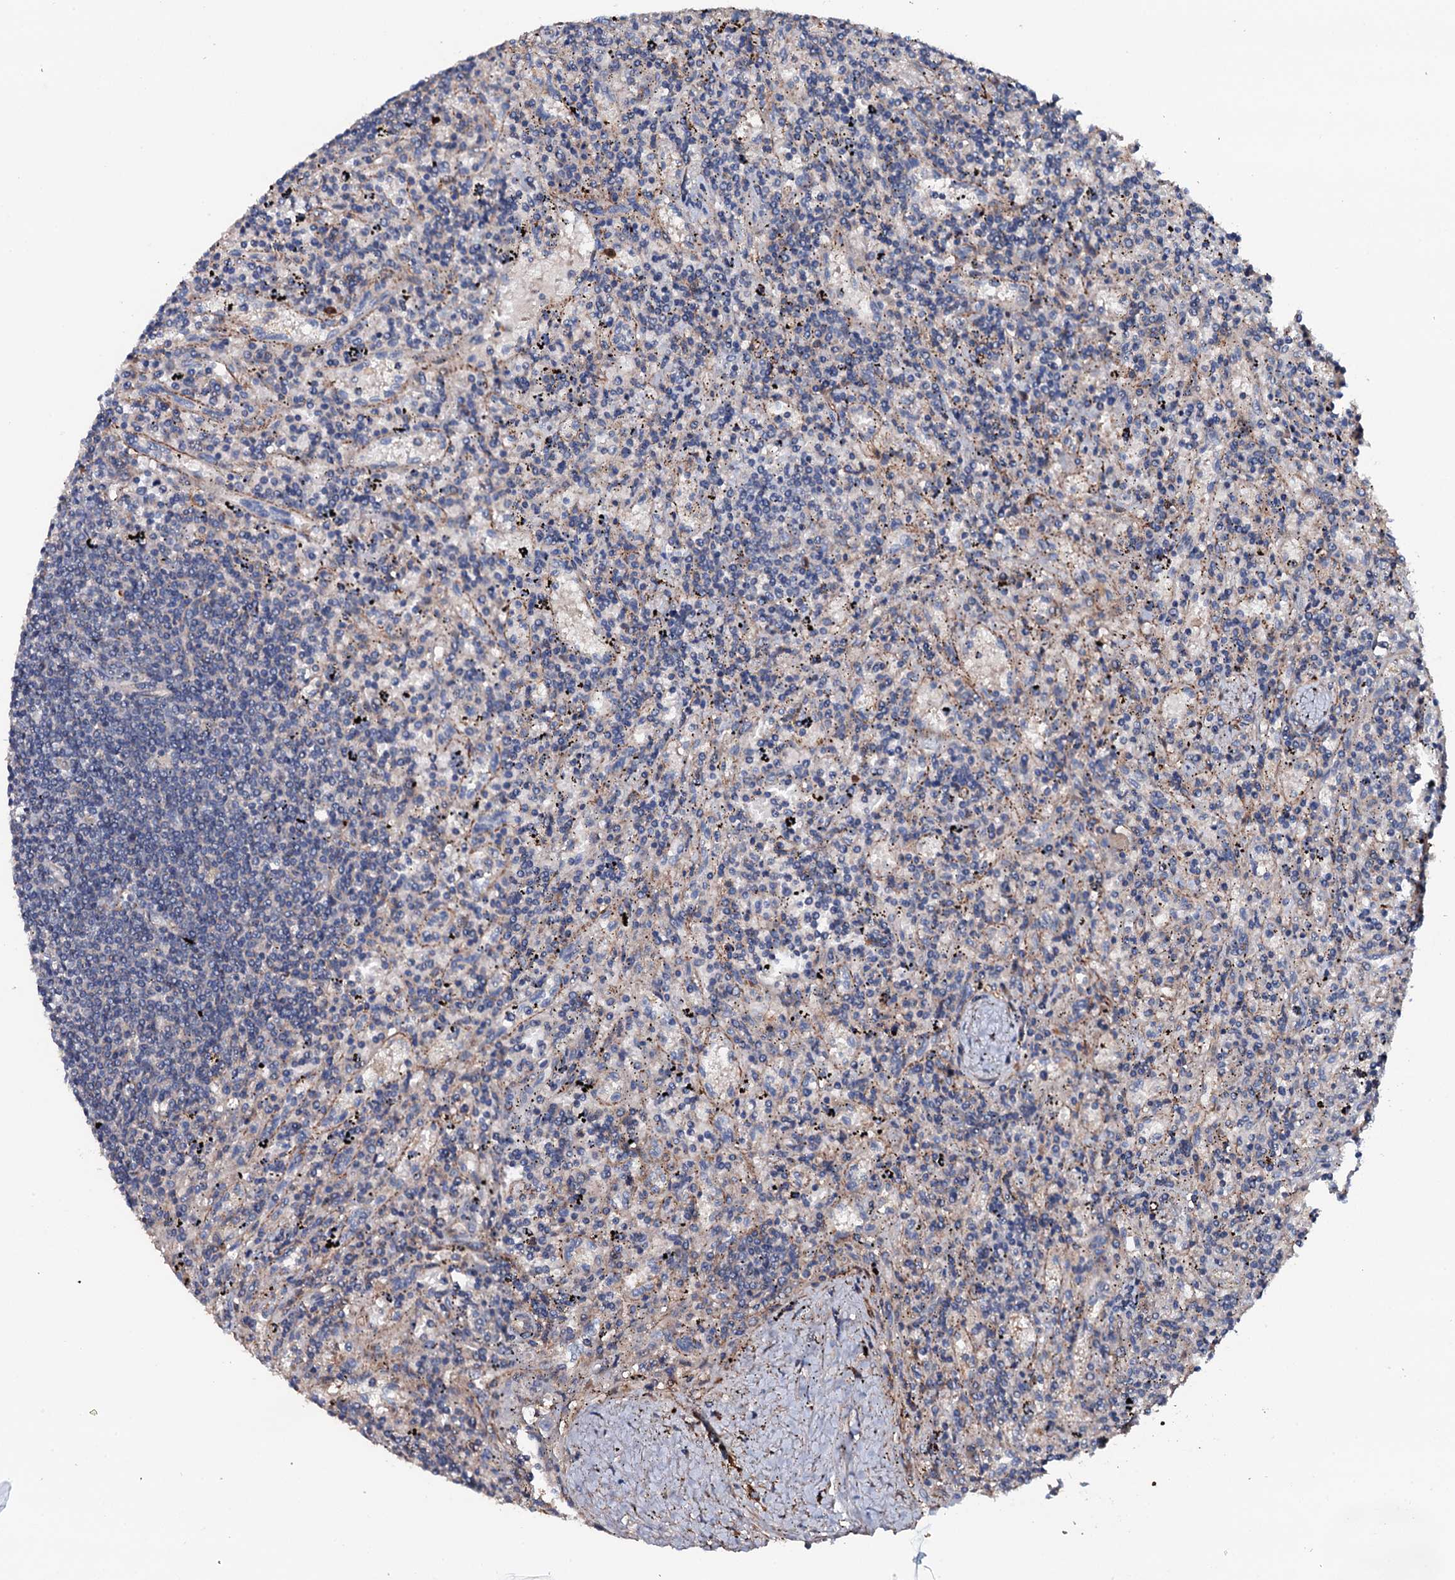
{"staining": {"intensity": "negative", "quantity": "none", "location": "none"}, "tissue": "lymphoma", "cell_type": "Tumor cells", "image_type": "cancer", "snomed": [{"axis": "morphology", "description": "Malignant lymphoma, non-Hodgkin's type, Low grade"}, {"axis": "topography", "description": "Spleen"}], "caption": "Human low-grade malignant lymphoma, non-Hodgkin's type stained for a protein using immunohistochemistry (IHC) reveals no positivity in tumor cells.", "gene": "NEK1", "patient": {"sex": "male", "age": 76}}